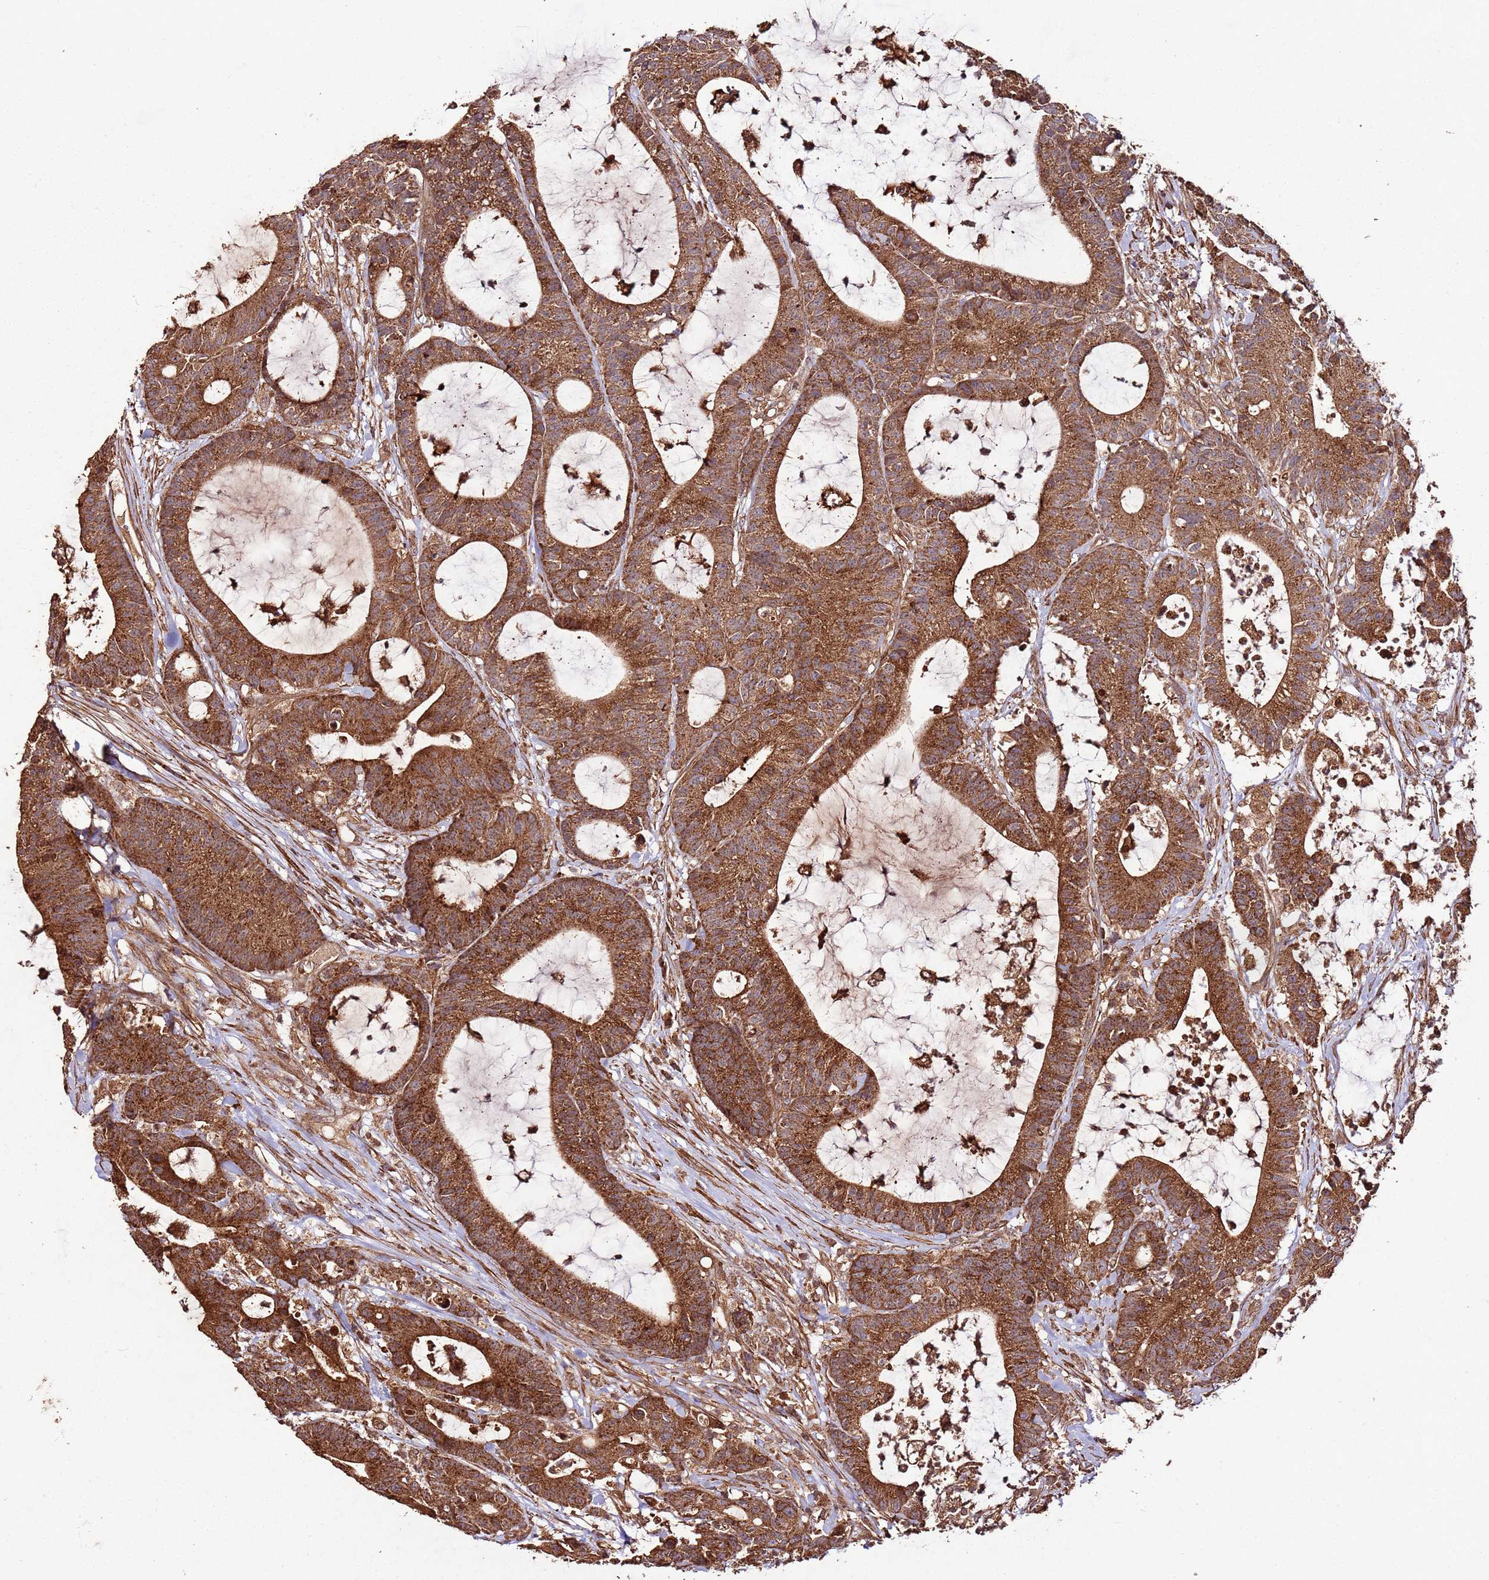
{"staining": {"intensity": "strong", "quantity": ">75%", "location": "cytoplasmic/membranous"}, "tissue": "colorectal cancer", "cell_type": "Tumor cells", "image_type": "cancer", "snomed": [{"axis": "morphology", "description": "Adenocarcinoma, NOS"}, {"axis": "topography", "description": "Colon"}], "caption": "Immunohistochemistry of adenocarcinoma (colorectal) demonstrates high levels of strong cytoplasmic/membranous staining in approximately >75% of tumor cells. (DAB (3,3'-diaminobenzidine) IHC with brightfield microscopy, high magnification).", "gene": "FAM186A", "patient": {"sex": "female", "age": 84}}